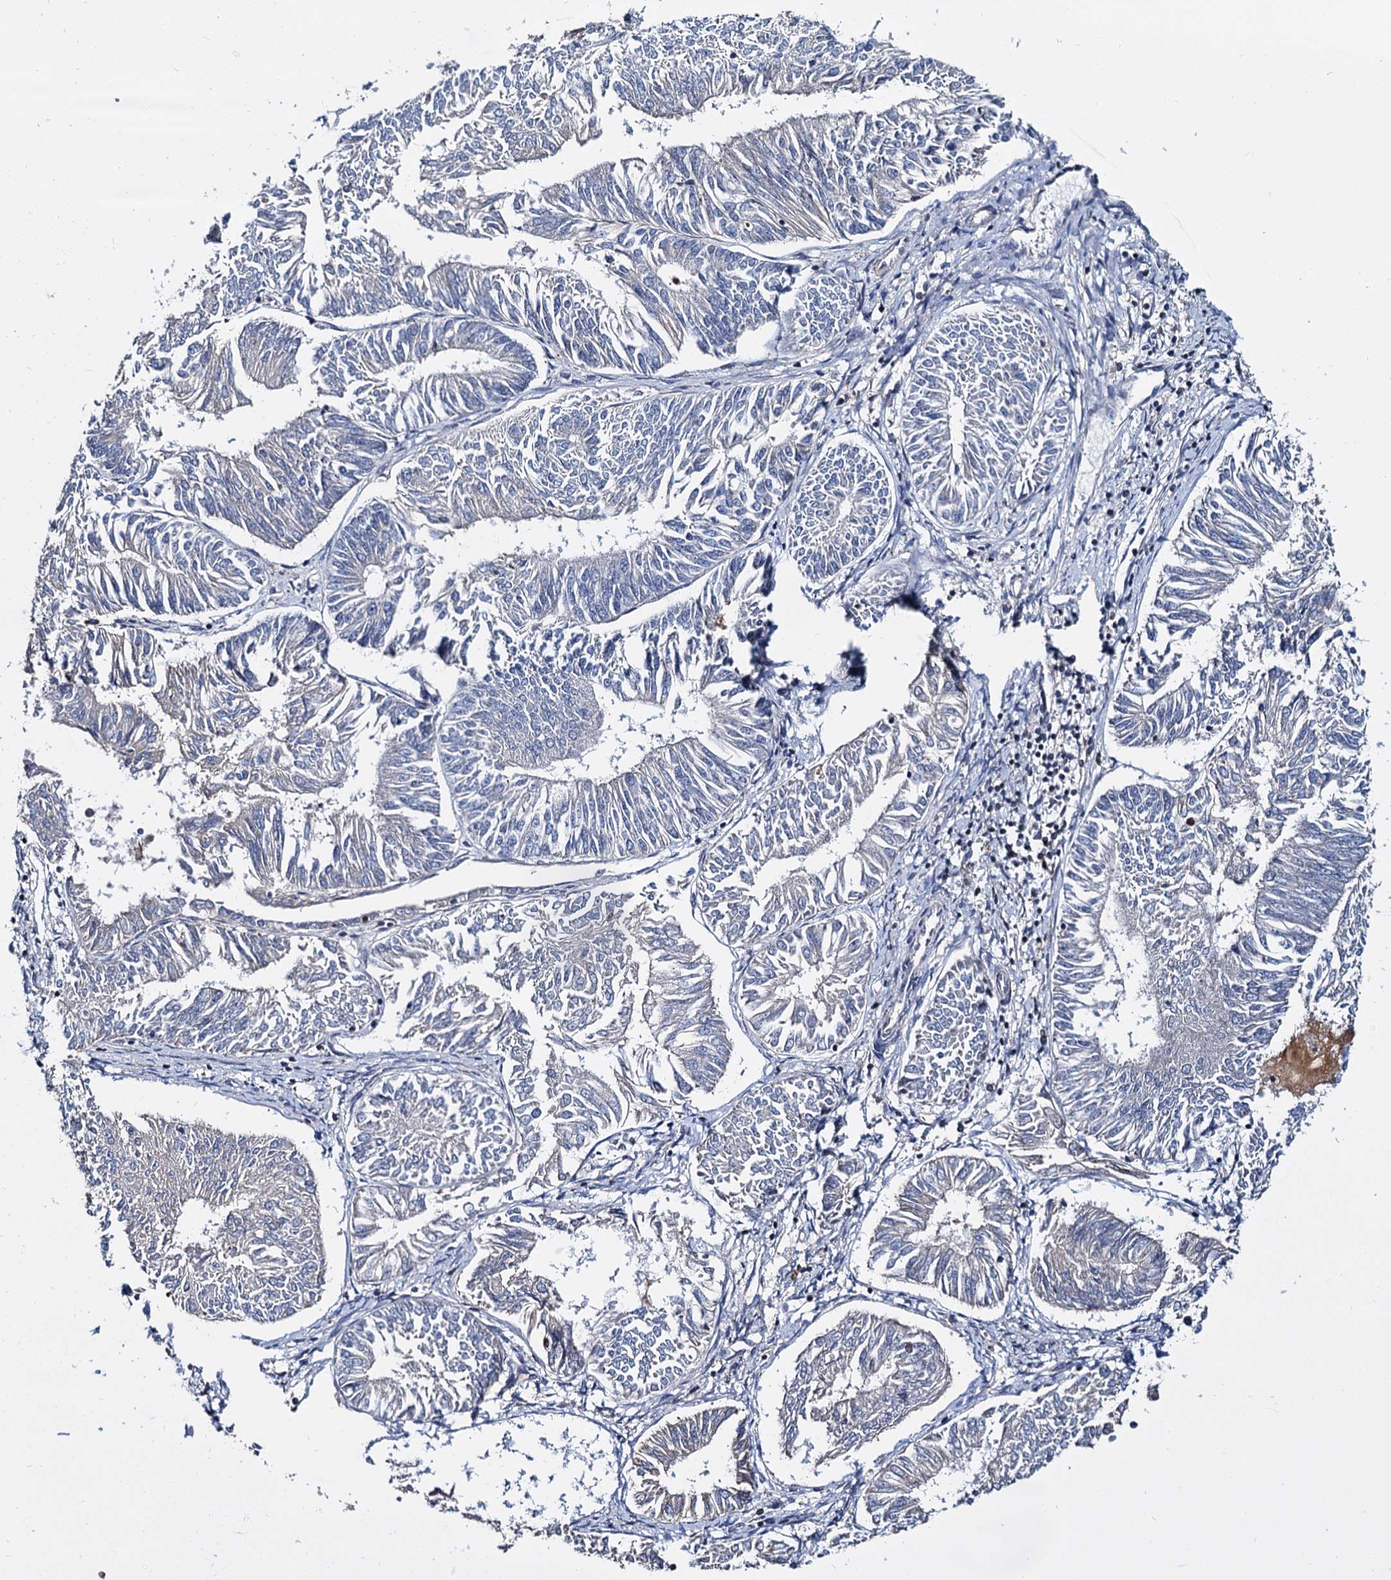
{"staining": {"intensity": "negative", "quantity": "none", "location": "none"}, "tissue": "endometrial cancer", "cell_type": "Tumor cells", "image_type": "cancer", "snomed": [{"axis": "morphology", "description": "Adenocarcinoma, NOS"}, {"axis": "topography", "description": "Endometrium"}], "caption": "Immunohistochemical staining of human endometrial cancer (adenocarcinoma) shows no significant expression in tumor cells. Nuclei are stained in blue.", "gene": "ANKRD13A", "patient": {"sex": "female", "age": 58}}